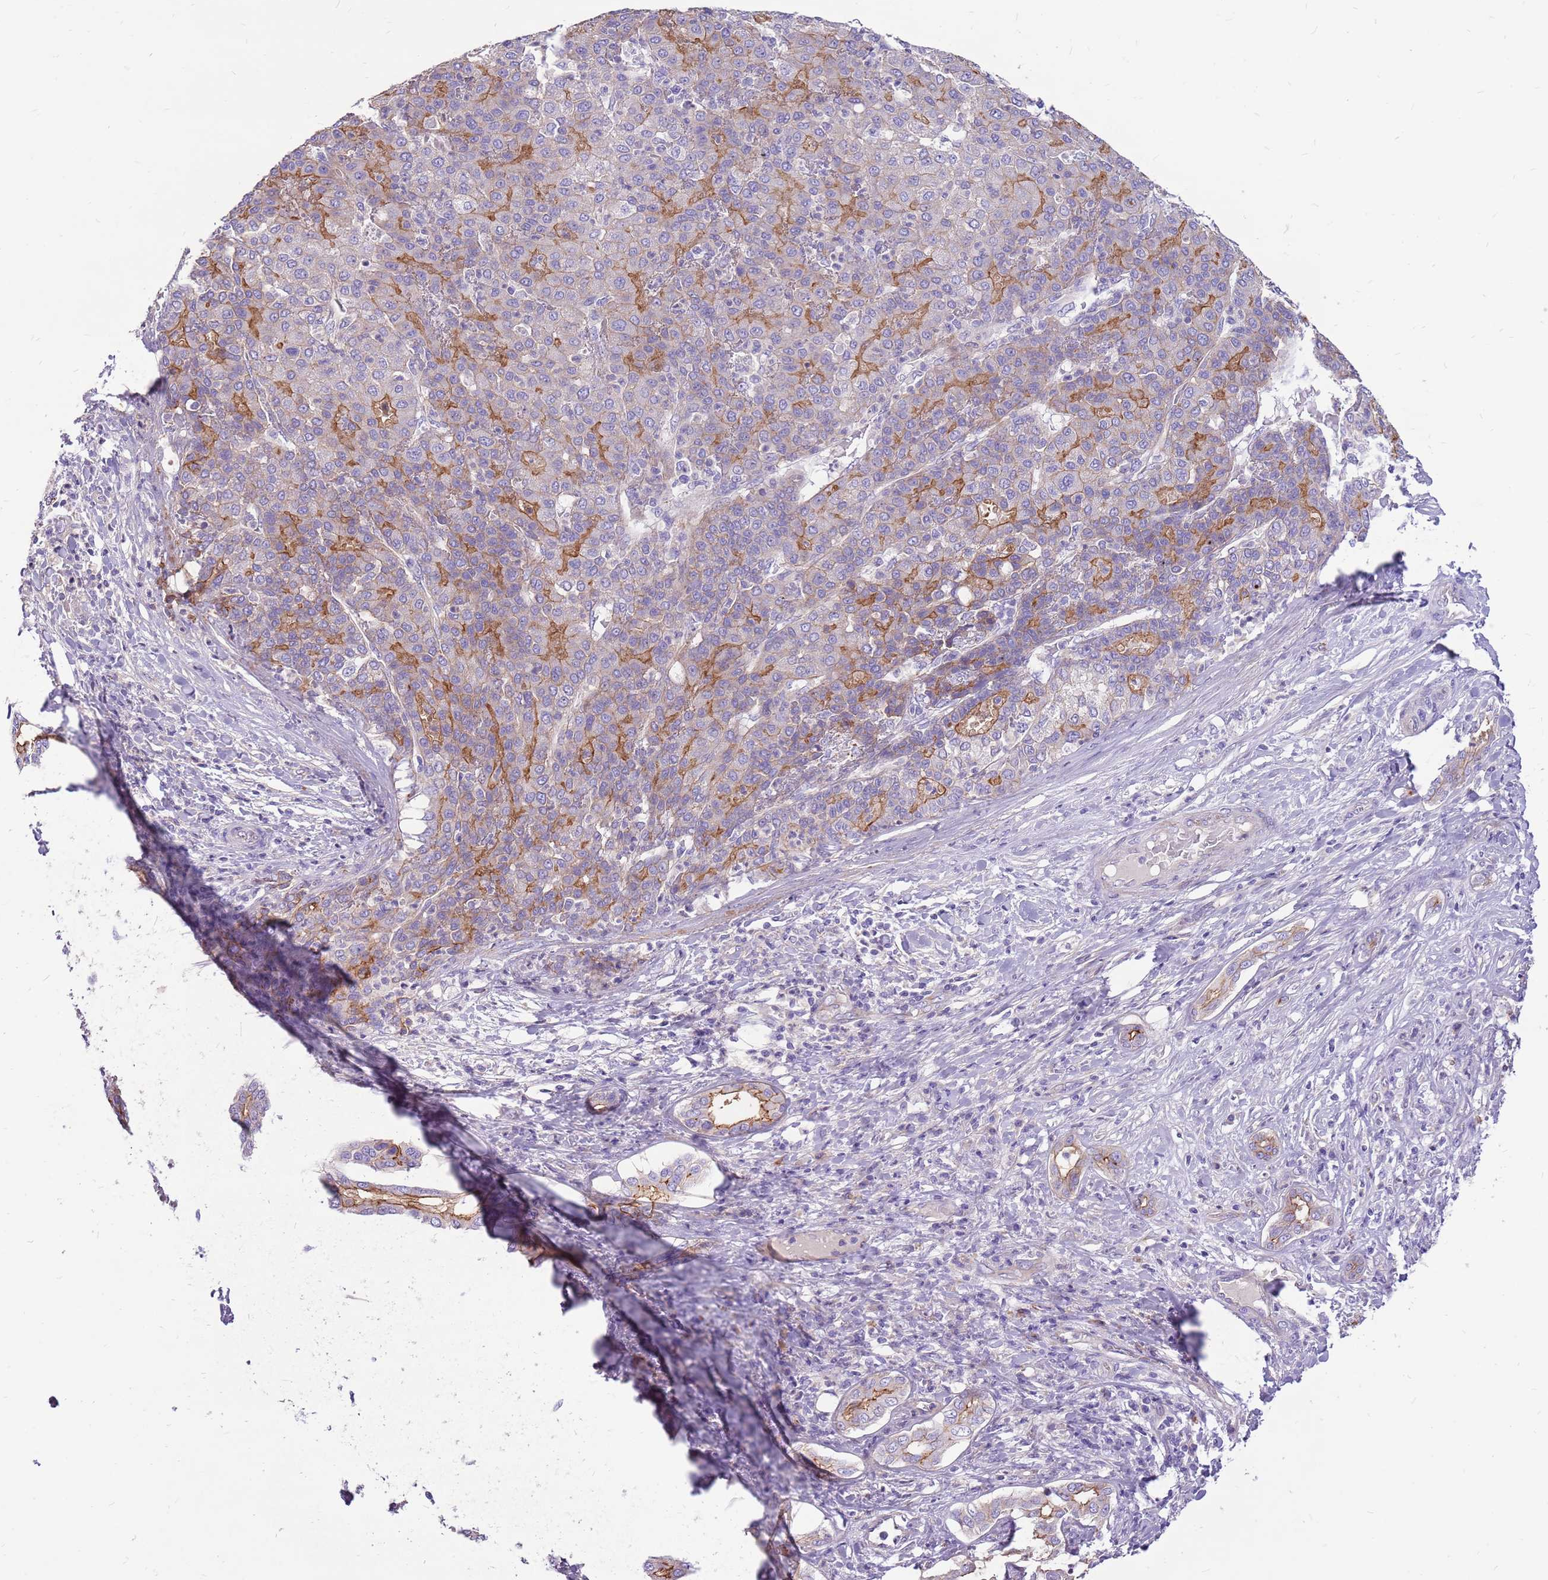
{"staining": {"intensity": "moderate", "quantity": "25%-75%", "location": "cytoplasmic/membranous"}, "tissue": "liver cancer", "cell_type": "Tumor cells", "image_type": "cancer", "snomed": [{"axis": "morphology", "description": "Carcinoma, Hepatocellular, NOS"}, {"axis": "topography", "description": "Liver"}], "caption": "Protein expression analysis of liver cancer demonstrates moderate cytoplasmic/membranous positivity in about 25%-75% of tumor cells.", "gene": "NTN4", "patient": {"sex": "male", "age": 65}}